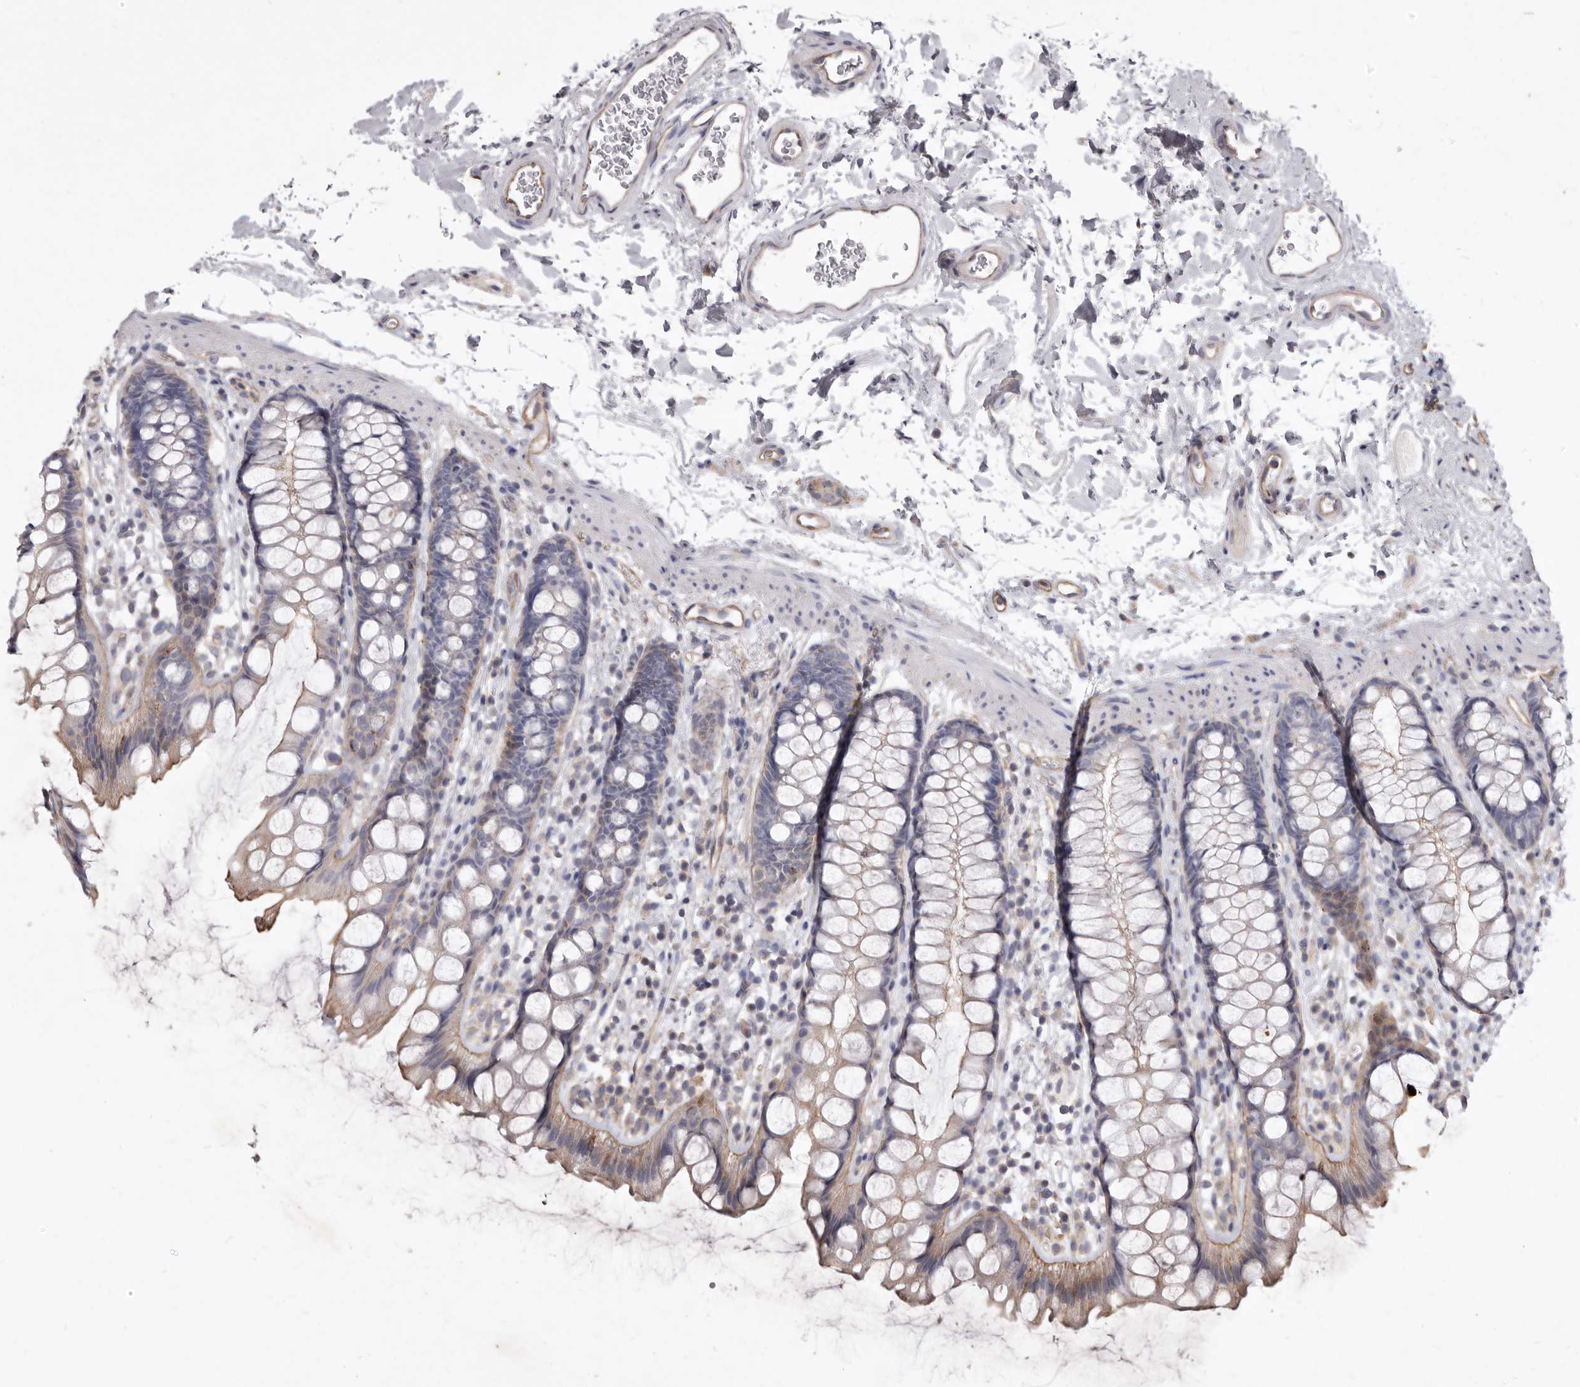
{"staining": {"intensity": "weak", "quantity": "25%-75%", "location": "cytoplasmic/membranous"}, "tissue": "rectum", "cell_type": "Glandular cells", "image_type": "normal", "snomed": [{"axis": "morphology", "description": "Normal tissue, NOS"}, {"axis": "topography", "description": "Rectum"}], "caption": "A histopathology image of rectum stained for a protein displays weak cytoplasmic/membranous brown staining in glandular cells. (DAB (3,3'-diaminobenzidine) IHC with brightfield microscopy, high magnification).", "gene": "P2RX6", "patient": {"sex": "female", "age": 65}}